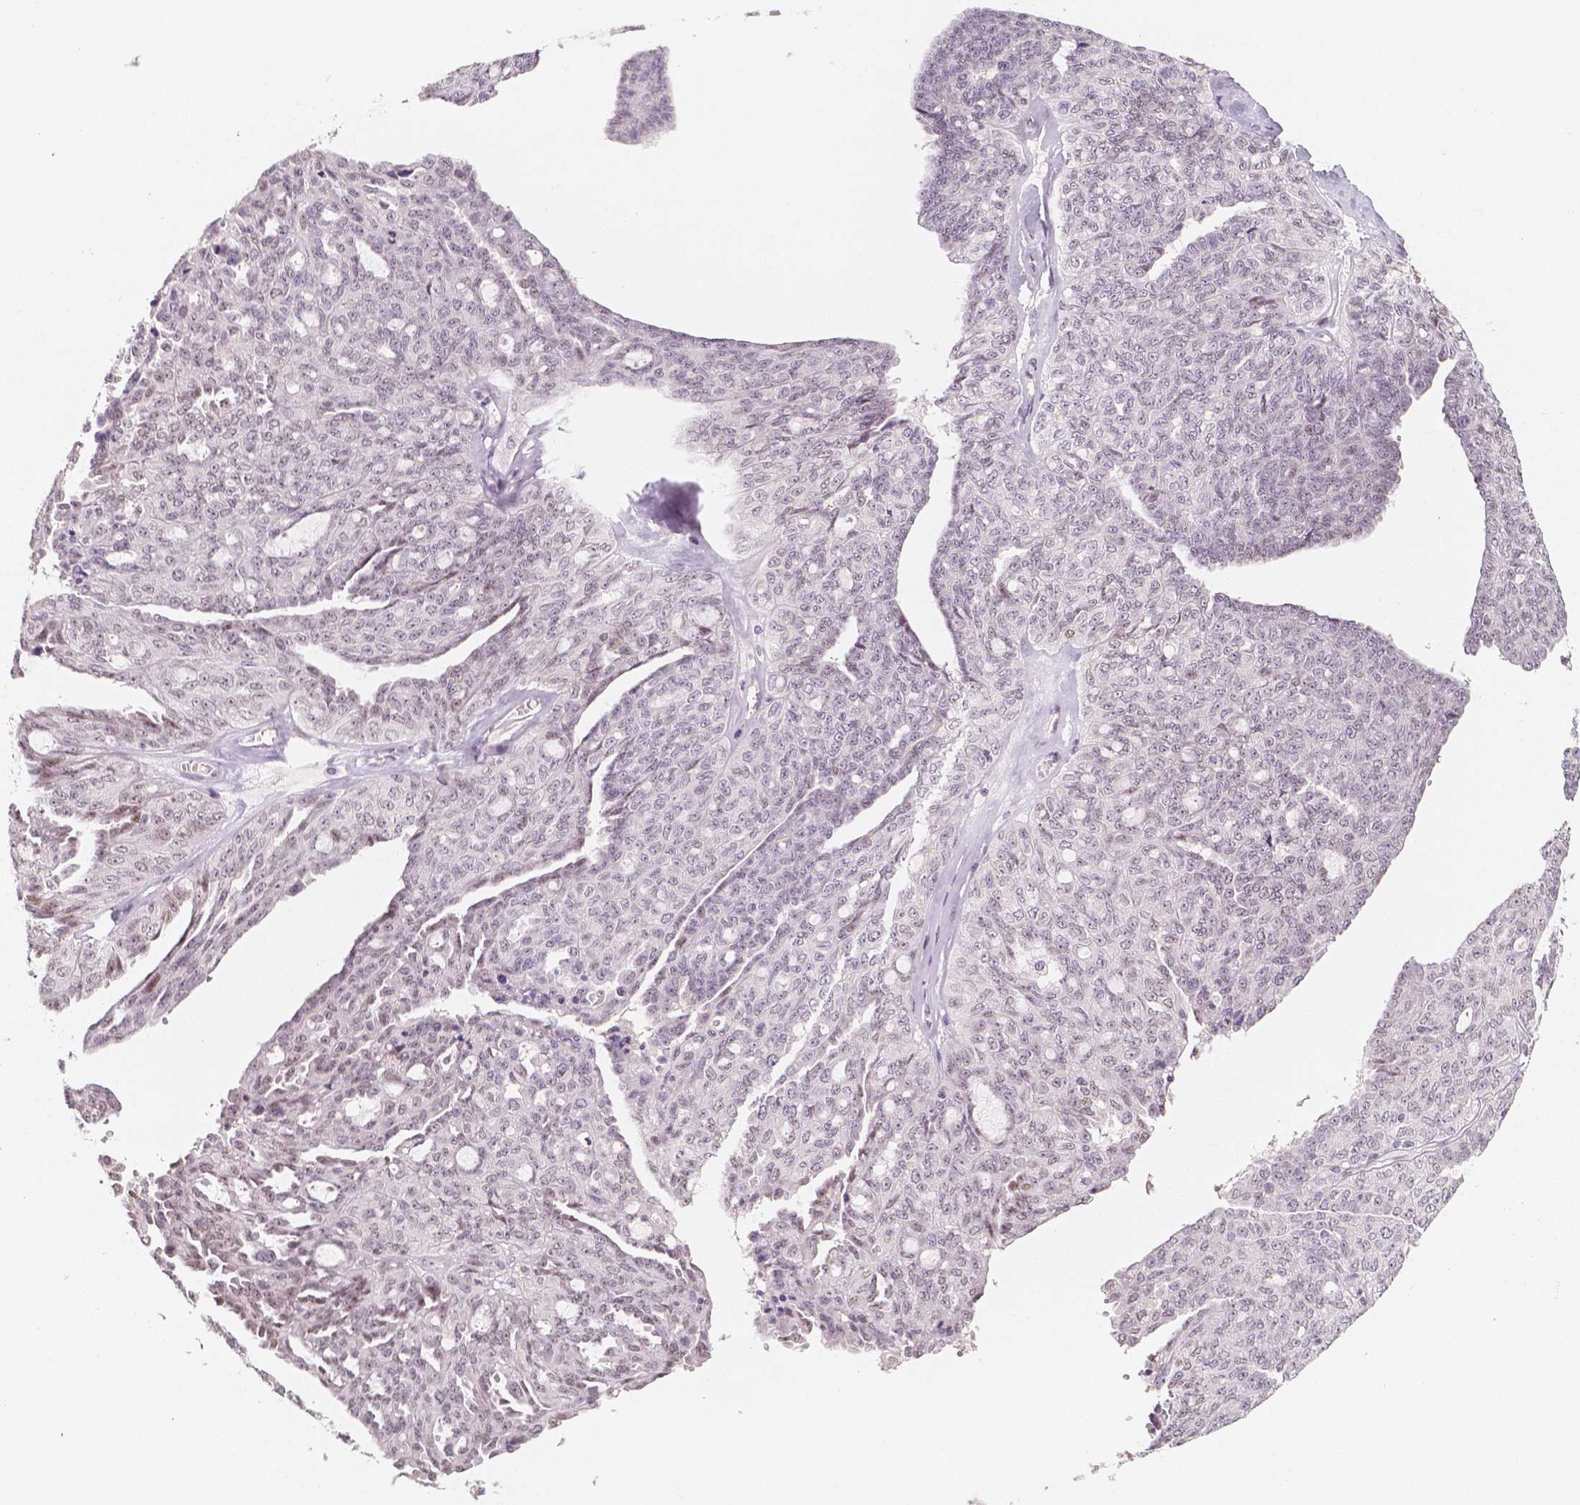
{"staining": {"intensity": "moderate", "quantity": "<25%", "location": "nuclear"}, "tissue": "ovarian cancer", "cell_type": "Tumor cells", "image_type": "cancer", "snomed": [{"axis": "morphology", "description": "Cystadenocarcinoma, serous, NOS"}, {"axis": "topography", "description": "Ovary"}], "caption": "High-power microscopy captured an immunohistochemistry (IHC) image of ovarian cancer (serous cystadenocarcinoma), revealing moderate nuclear positivity in approximately <25% of tumor cells.", "gene": "KDM5B", "patient": {"sex": "female", "age": 71}}